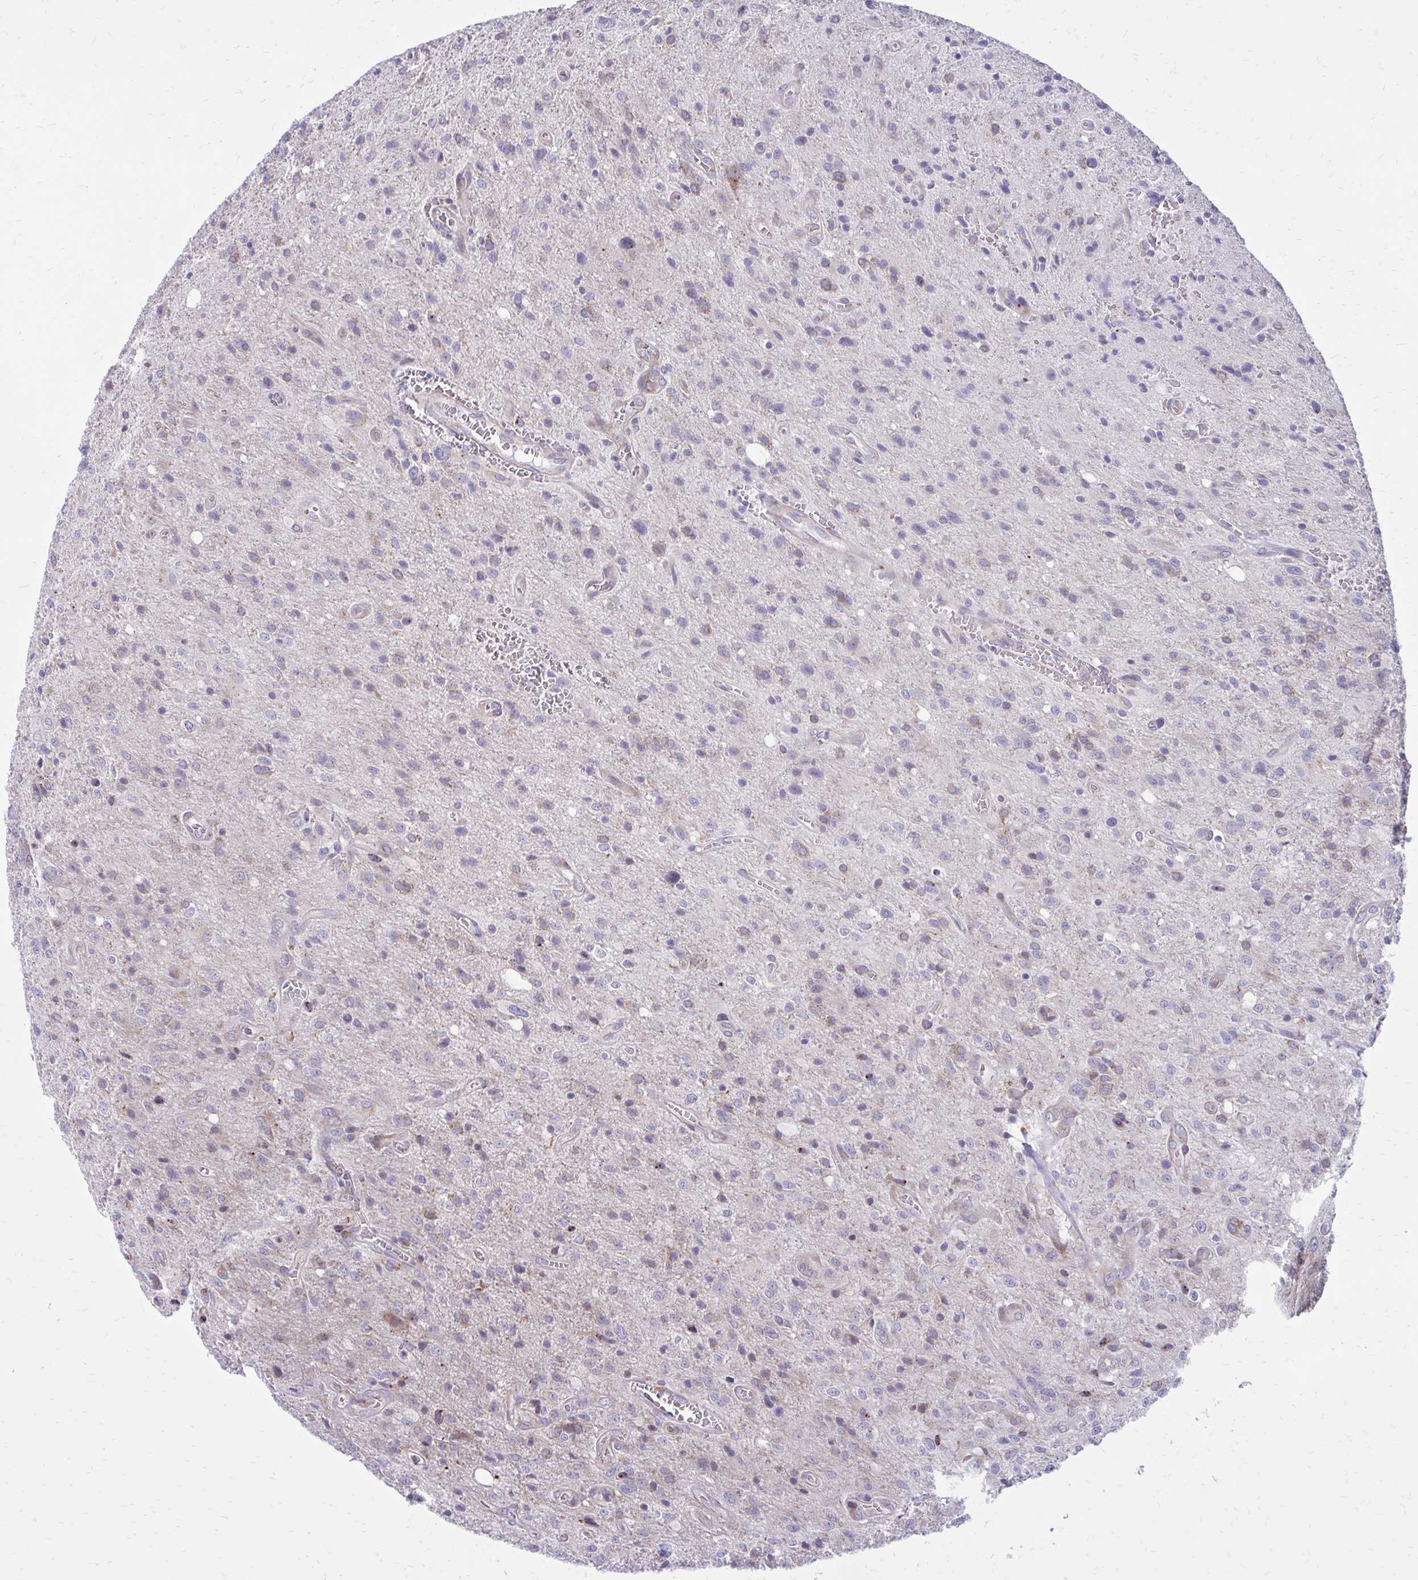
{"staining": {"intensity": "weak", "quantity": "<25%", "location": "cytoplasmic/membranous"}, "tissue": "glioma", "cell_type": "Tumor cells", "image_type": "cancer", "snomed": [{"axis": "morphology", "description": "Glioma, malignant, Low grade"}, {"axis": "topography", "description": "Brain"}], "caption": "This is an immunohistochemistry (IHC) histopathology image of malignant glioma (low-grade). There is no expression in tumor cells.", "gene": "GIGYF2", "patient": {"sex": "male", "age": 66}}